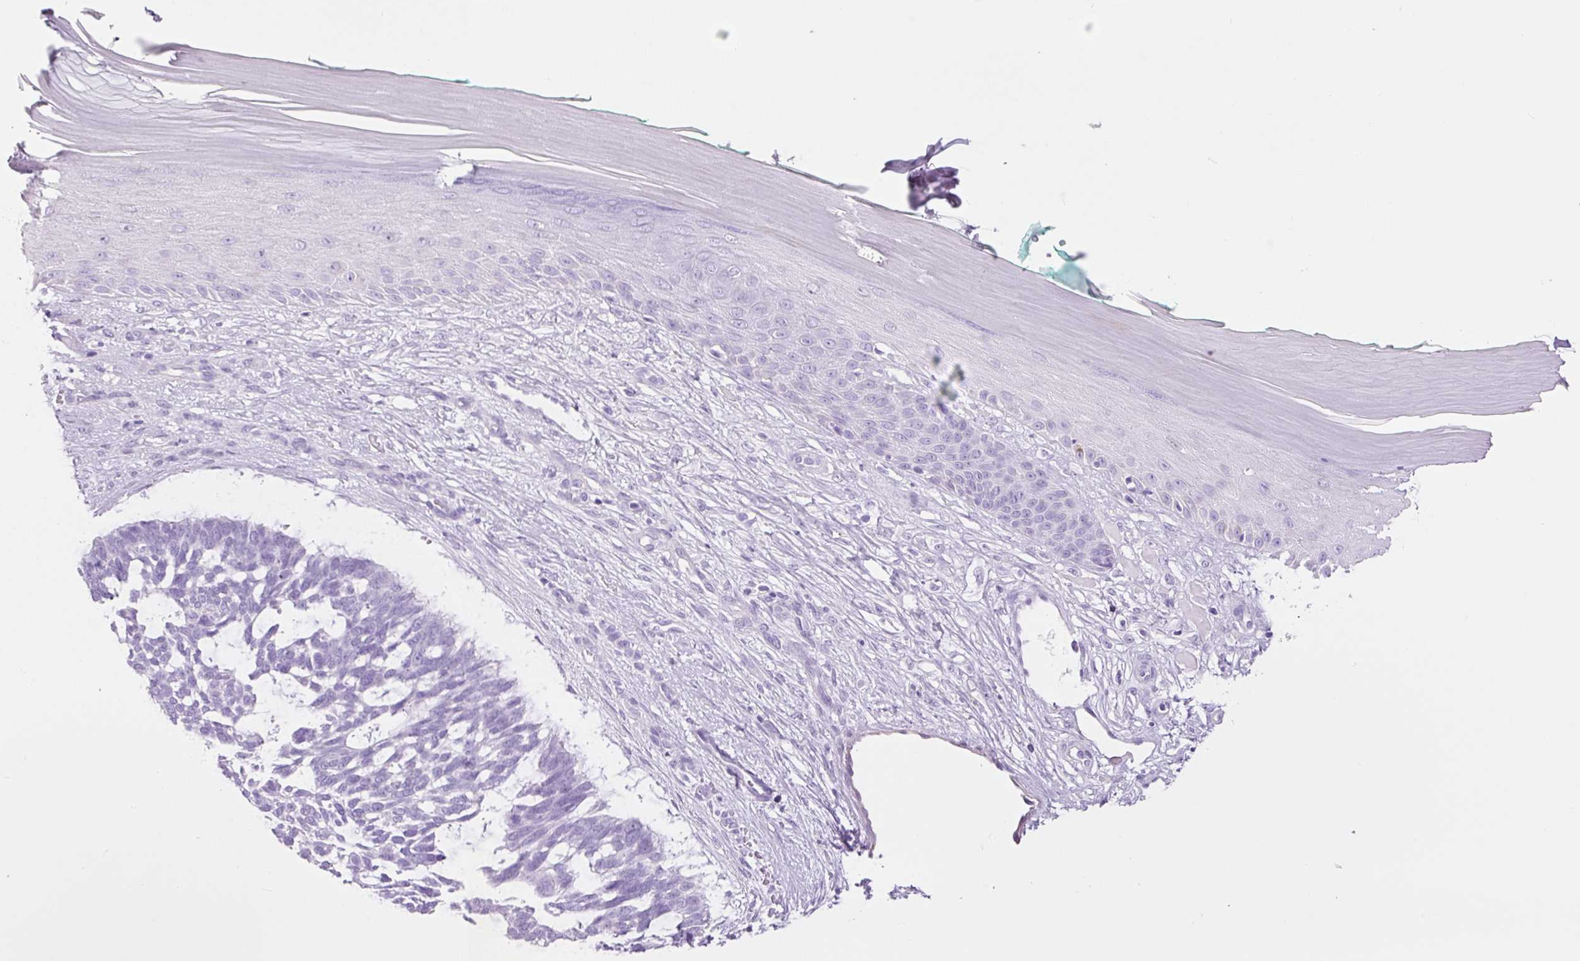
{"staining": {"intensity": "negative", "quantity": "none", "location": "none"}, "tissue": "skin cancer", "cell_type": "Tumor cells", "image_type": "cancer", "snomed": [{"axis": "morphology", "description": "Basal cell carcinoma"}, {"axis": "topography", "description": "Skin"}], "caption": "Immunohistochemistry (IHC) image of skin cancer (basal cell carcinoma) stained for a protein (brown), which demonstrates no expression in tumor cells. (Stains: DAB IHC with hematoxylin counter stain, Microscopy: brightfield microscopy at high magnification).", "gene": "ADSS1", "patient": {"sex": "male", "age": 88}}